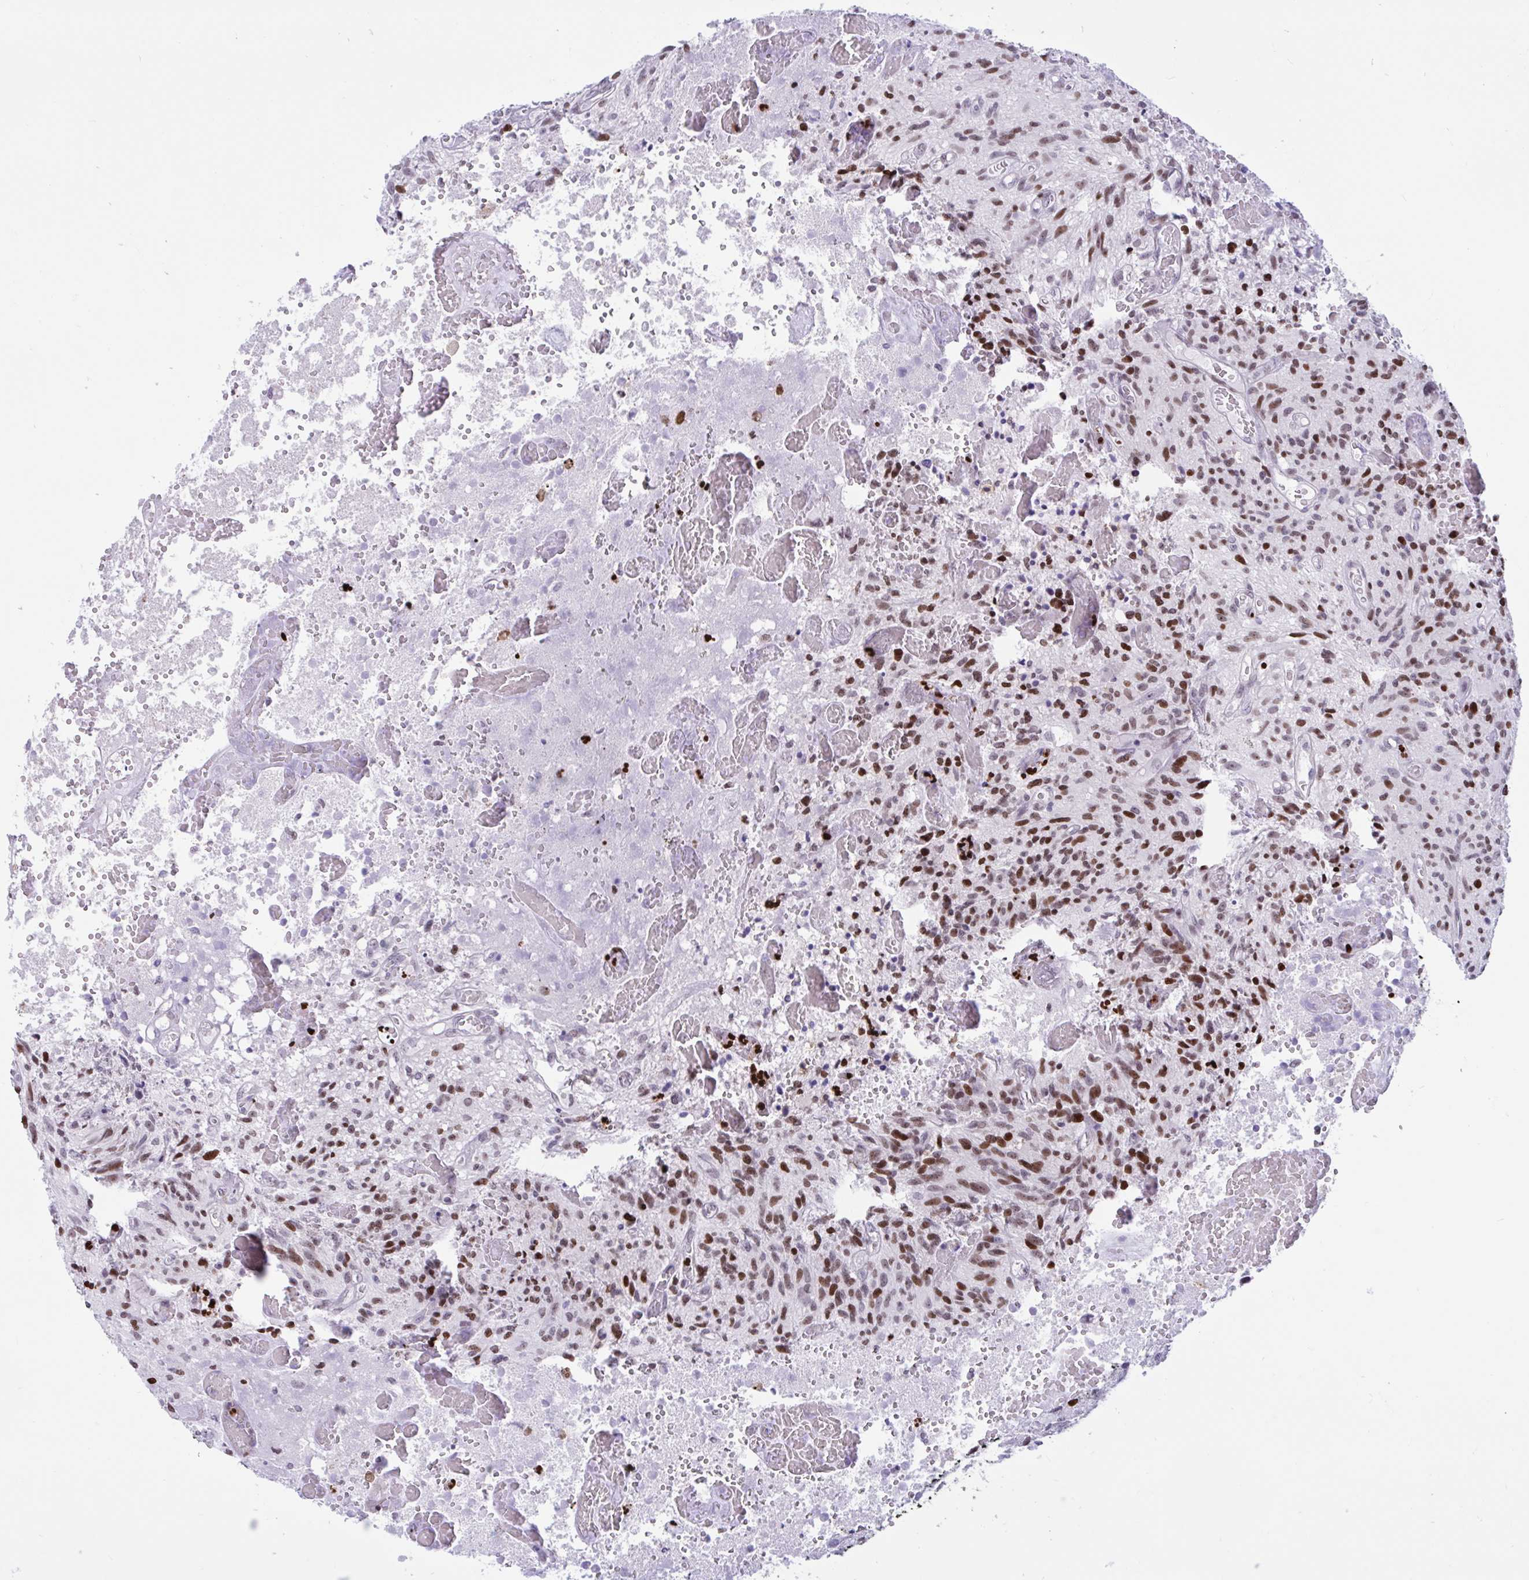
{"staining": {"intensity": "moderate", "quantity": ">75%", "location": "nuclear"}, "tissue": "glioma", "cell_type": "Tumor cells", "image_type": "cancer", "snomed": [{"axis": "morphology", "description": "Glioma, malignant, High grade"}, {"axis": "topography", "description": "Brain"}], "caption": "Glioma tissue displays moderate nuclear expression in approximately >75% of tumor cells, visualized by immunohistochemistry.", "gene": "HMGB2", "patient": {"sex": "male", "age": 75}}